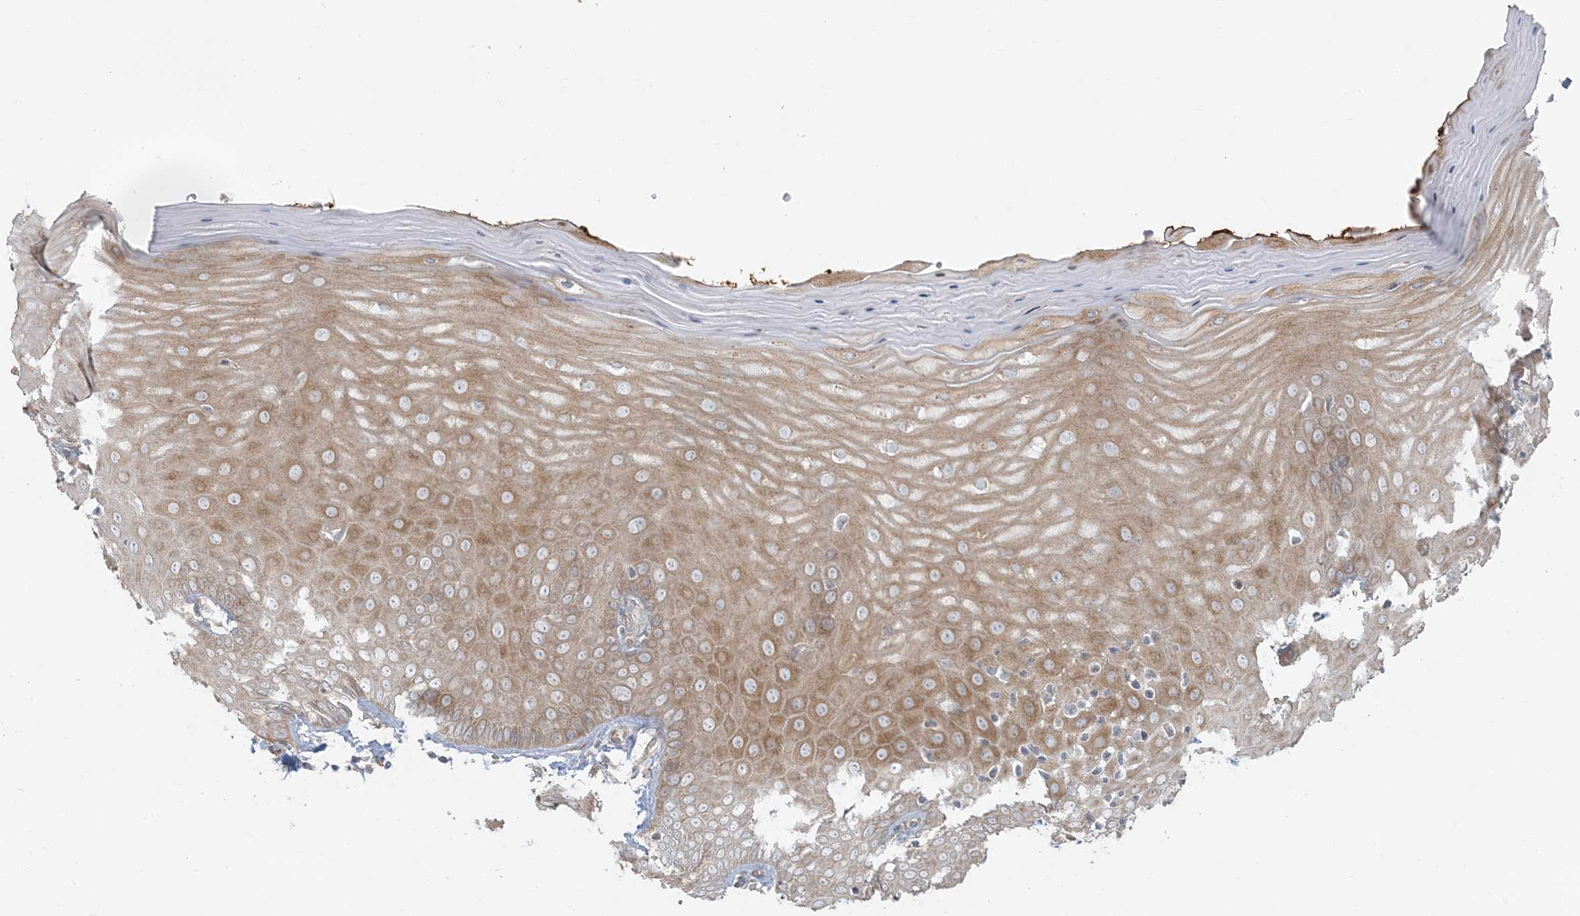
{"staining": {"intensity": "negative", "quantity": "none", "location": "none"}, "tissue": "cervix", "cell_type": "Glandular cells", "image_type": "normal", "snomed": [{"axis": "morphology", "description": "Normal tissue, NOS"}, {"axis": "topography", "description": "Cervix"}], "caption": "A high-resolution micrograph shows IHC staining of benign cervix, which reveals no significant staining in glandular cells.", "gene": "ZNF263", "patient": {"sex": "female", "age": 55}}